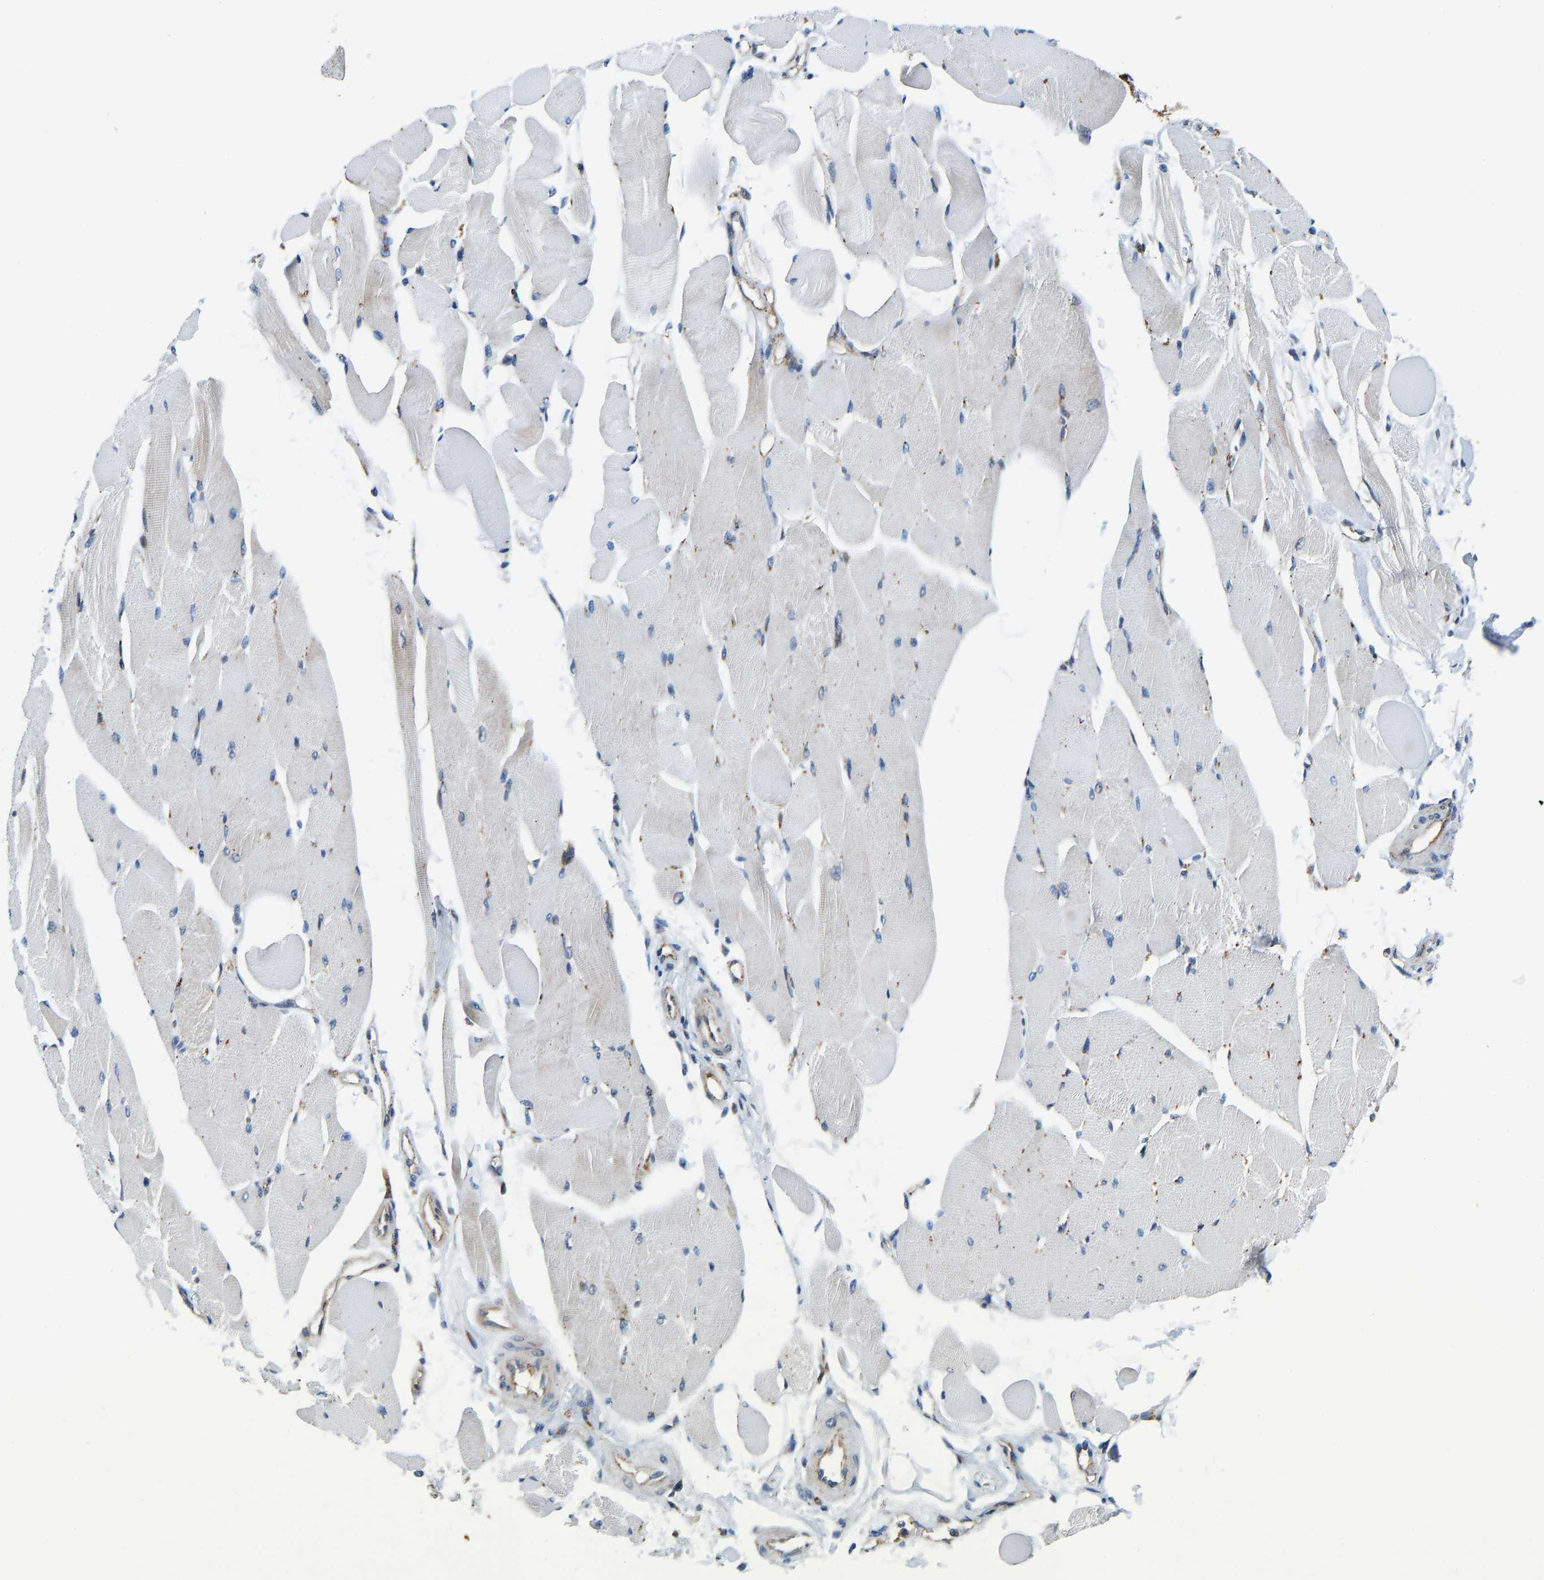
{"staining": {"intensity": "negative", "quantity": "none", "location": "none"}, "tissue": "skeletal muscle", "cell_type": "Myocytes", "image_type": "normal", "snomed": [{"axis": "morphology", "description": "Normal tissue, NOS"}, {"axis": "topography", "description": "Skeletal muscle"}, {"axis": "topography", "description": "Peripheral nerve tissue"}], "caption": "Protein analysis of benign skeletal muscle exhibits no significant positivity in myocytes.", "gene": "DPP7", "patient": {"sex": "female", "age": 84}}